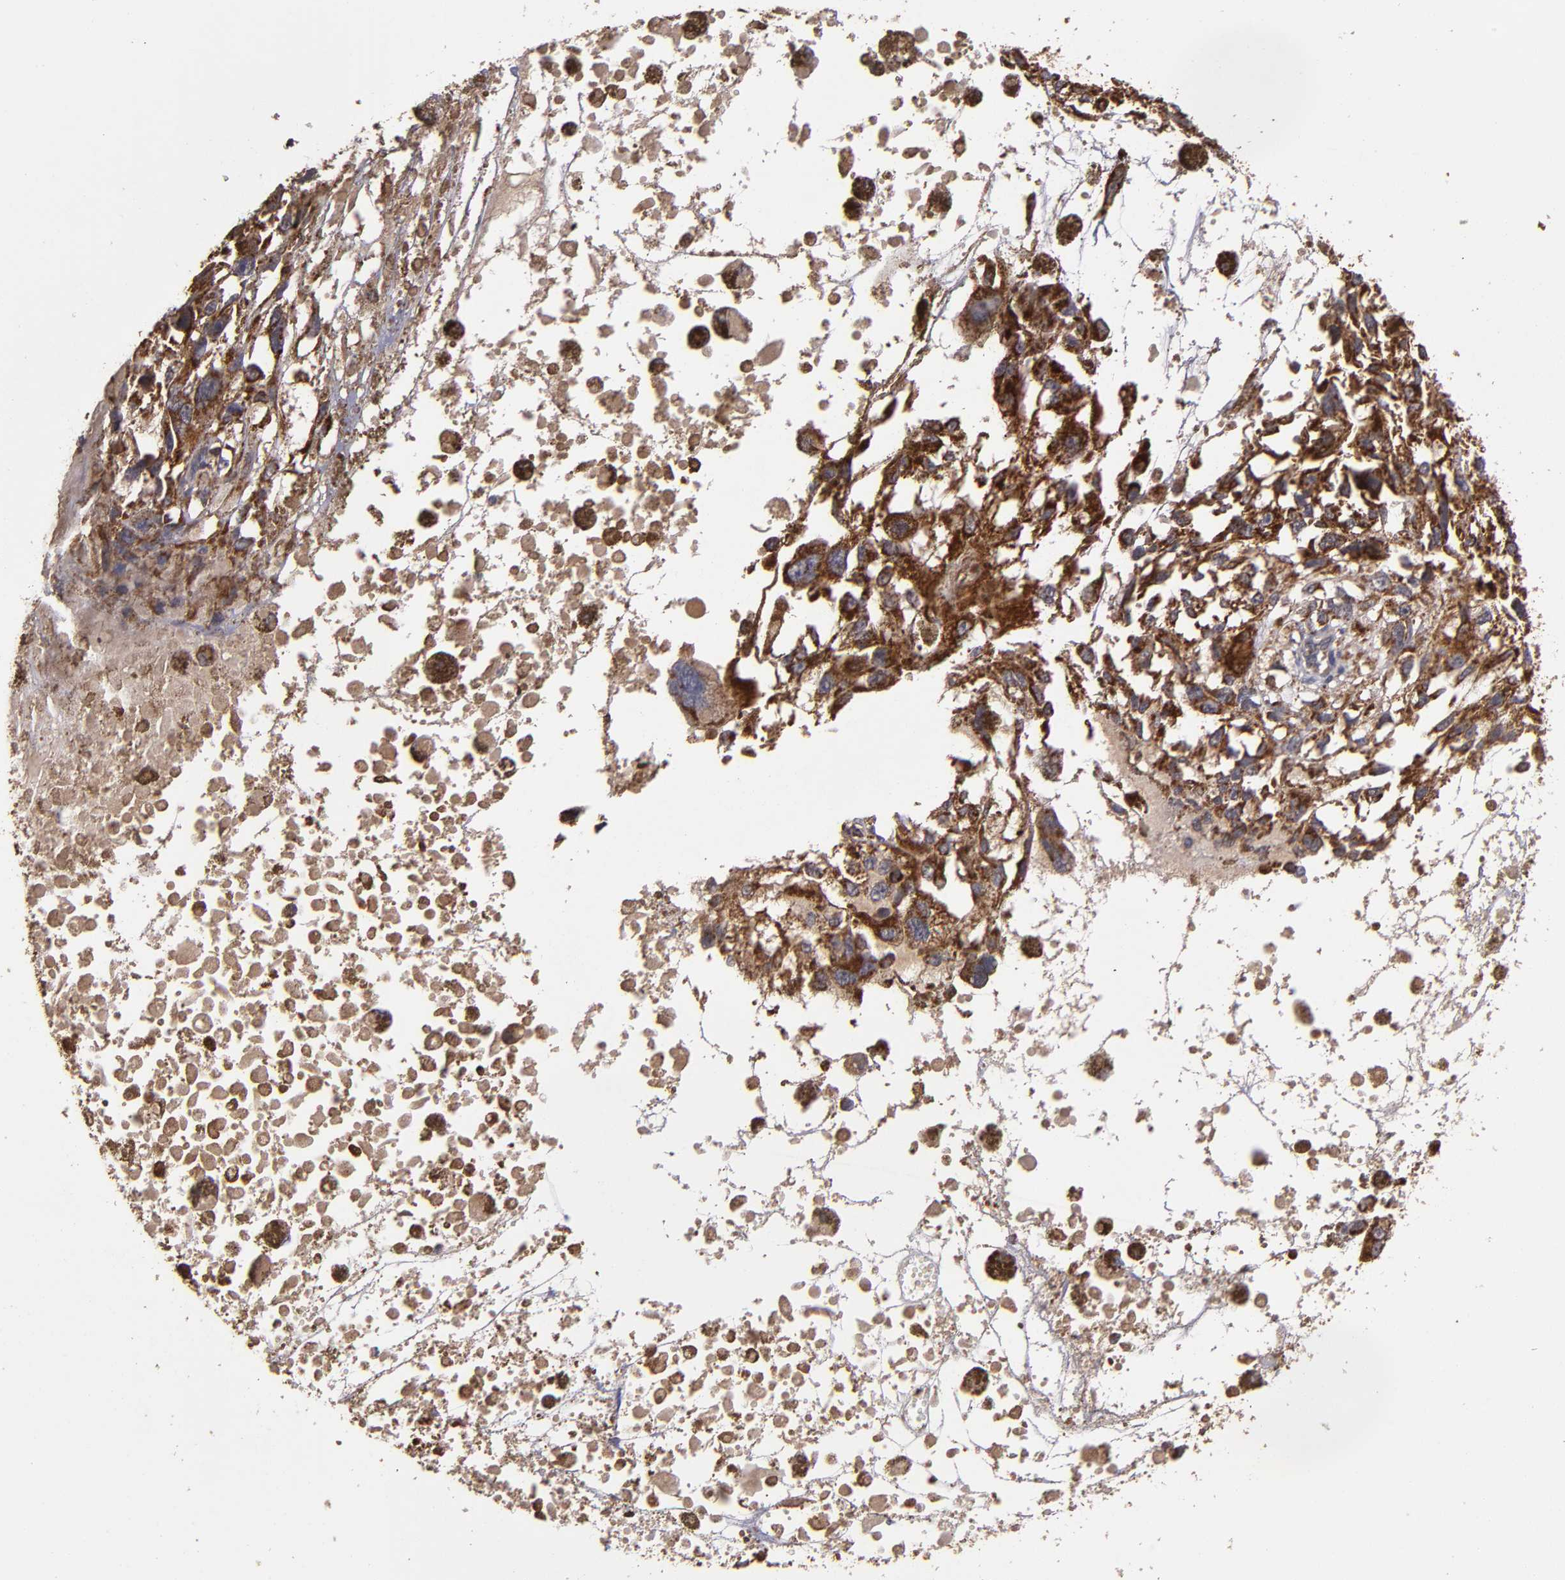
{"staining": {"intensity": "strong", "quantity": ">75%", "location": "cytoplasmic/membranous"}, "tissue": "melanoma", "cell_type": "Tumor cells", "image_type": "cancer", "snomed": [{"axis": "morphology", "description": "Malignant melanoma, Metastatic site"}, {"axis": "topography", "description": "Lymph node"}], "caption": "IHC of human melanoma shows high levels of strong cytoplasmic/membranous expression in about >75% of tumor cells.", "gene": "TIMM9", "patient": {"sex": "male", "age": 59}}